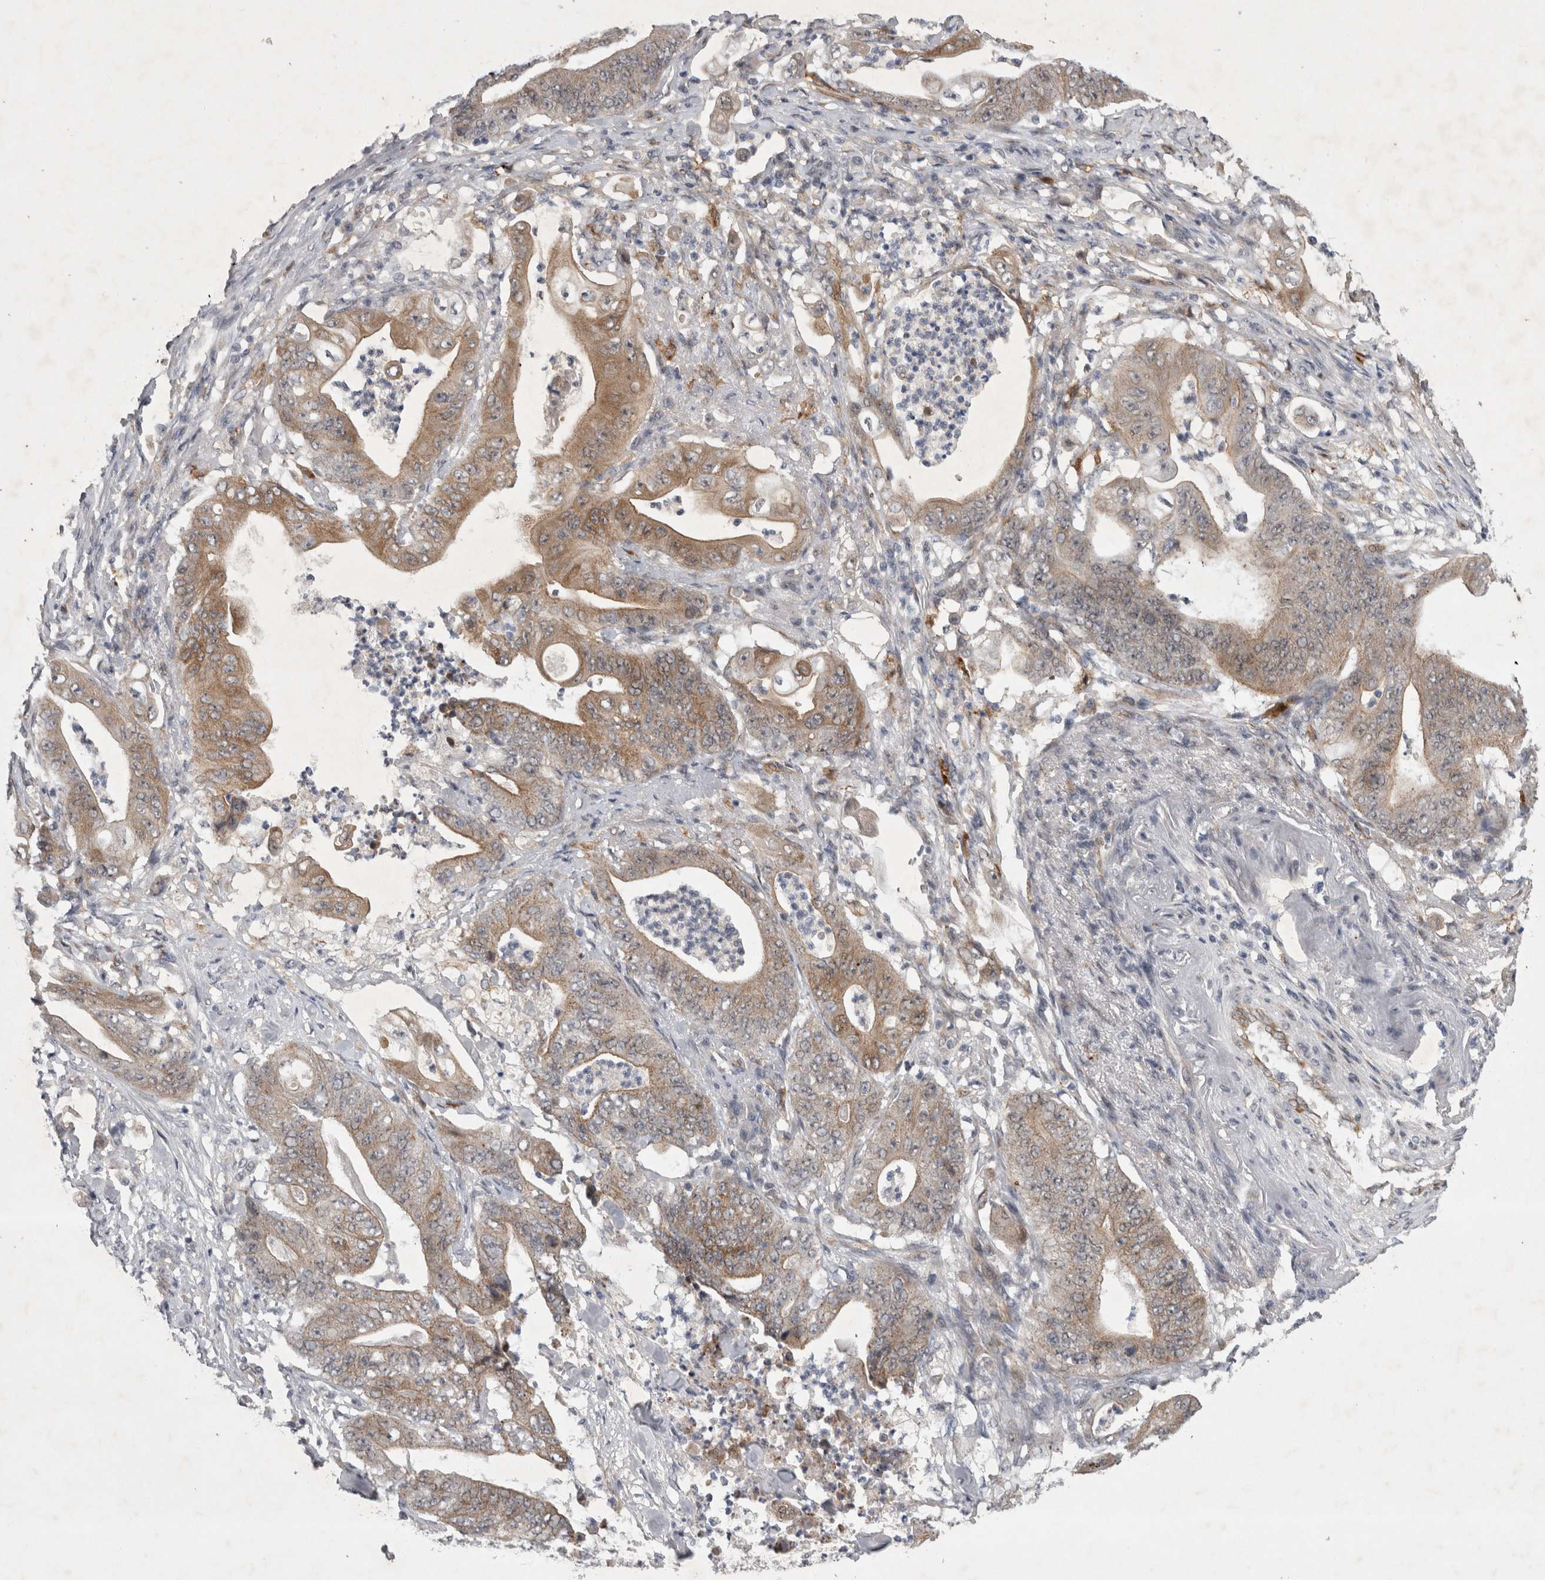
{"staining": {"intensity": "moderate", "quantity": "25%-75%", "location": "cytoplasmic/membranous"}, "tissue": "stomach cancer", "cell_type": "Tumor cells", "image_type": "cancer", "snomed": [{"axis": "morphology", "description": "Adenocarcinoma, NOS"}, {"axis": "topography", "description": "Stomach"}], "caption": "An immunohistochemistry photomicrograph of neoplastic tissue is shown. Protein staining in brown labels moderate cytoplasmic/membranous positivity in stomach adenocarcinoma within tumor cells. (Brightfield microscopy of DAB IHC at high magnification).", "gene": "PARP11", "patient": {"sex": "female", "age": 73}}